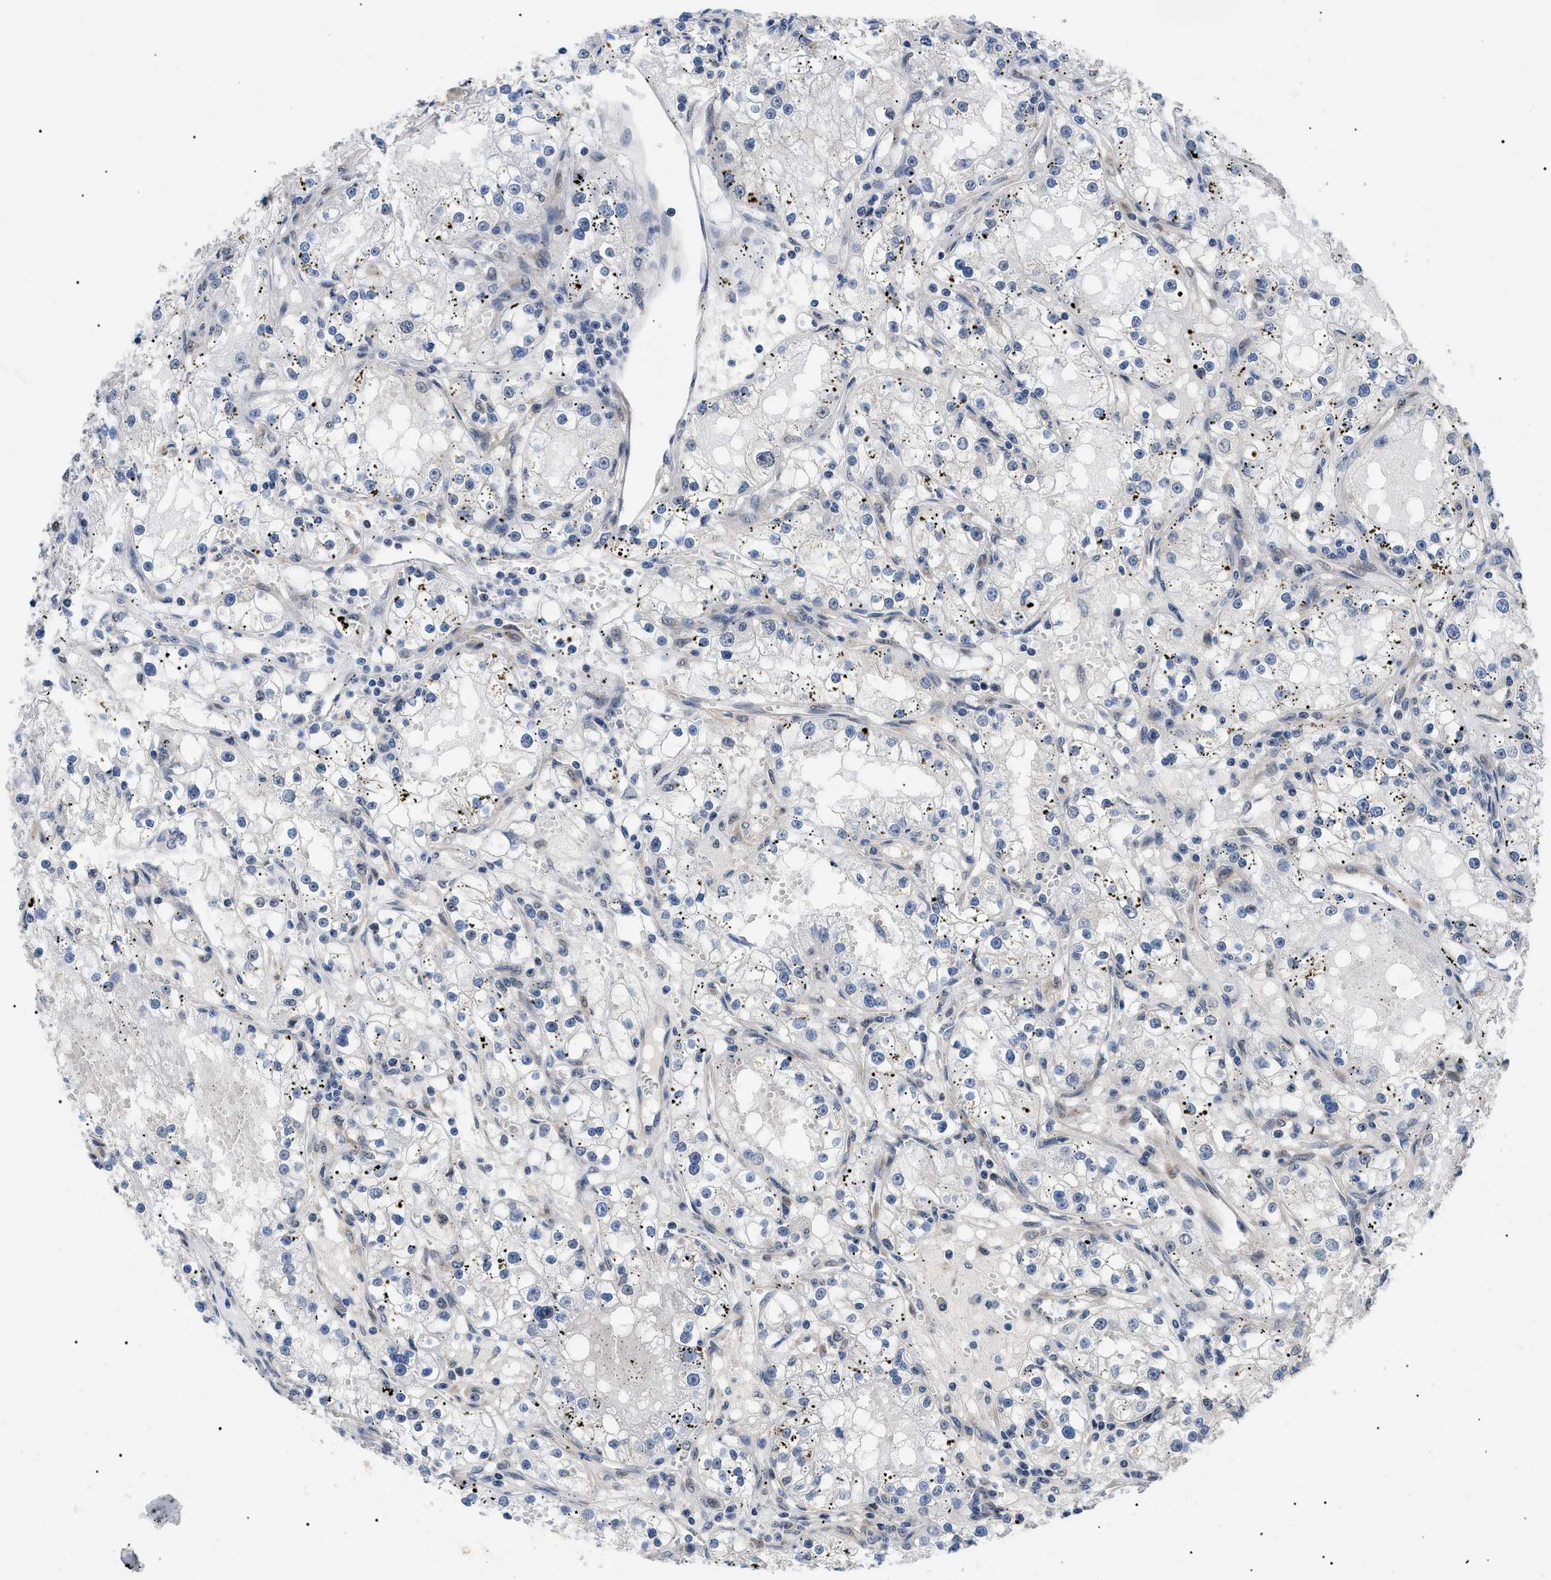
{"staining": {"intensity": "negative", "quantity": "none", "location": "none"}, "tissue": "renal cancer", "cell_type": "Tumor cells", "image_type": "cancer", "snomed": [{"axis": "morphology", "description": "Adenocarcinoma, NOS"}, {"axis": "topography", "description": "Kidney"}], "caption": "DAB (3,3'-diaminobenzidine) immunohistochemical staining of renal adenocarcinoma shows no significant positivity in tumor cells.", "gene": "GARRE1", "patient": {"sex": "male", "age": 56}}